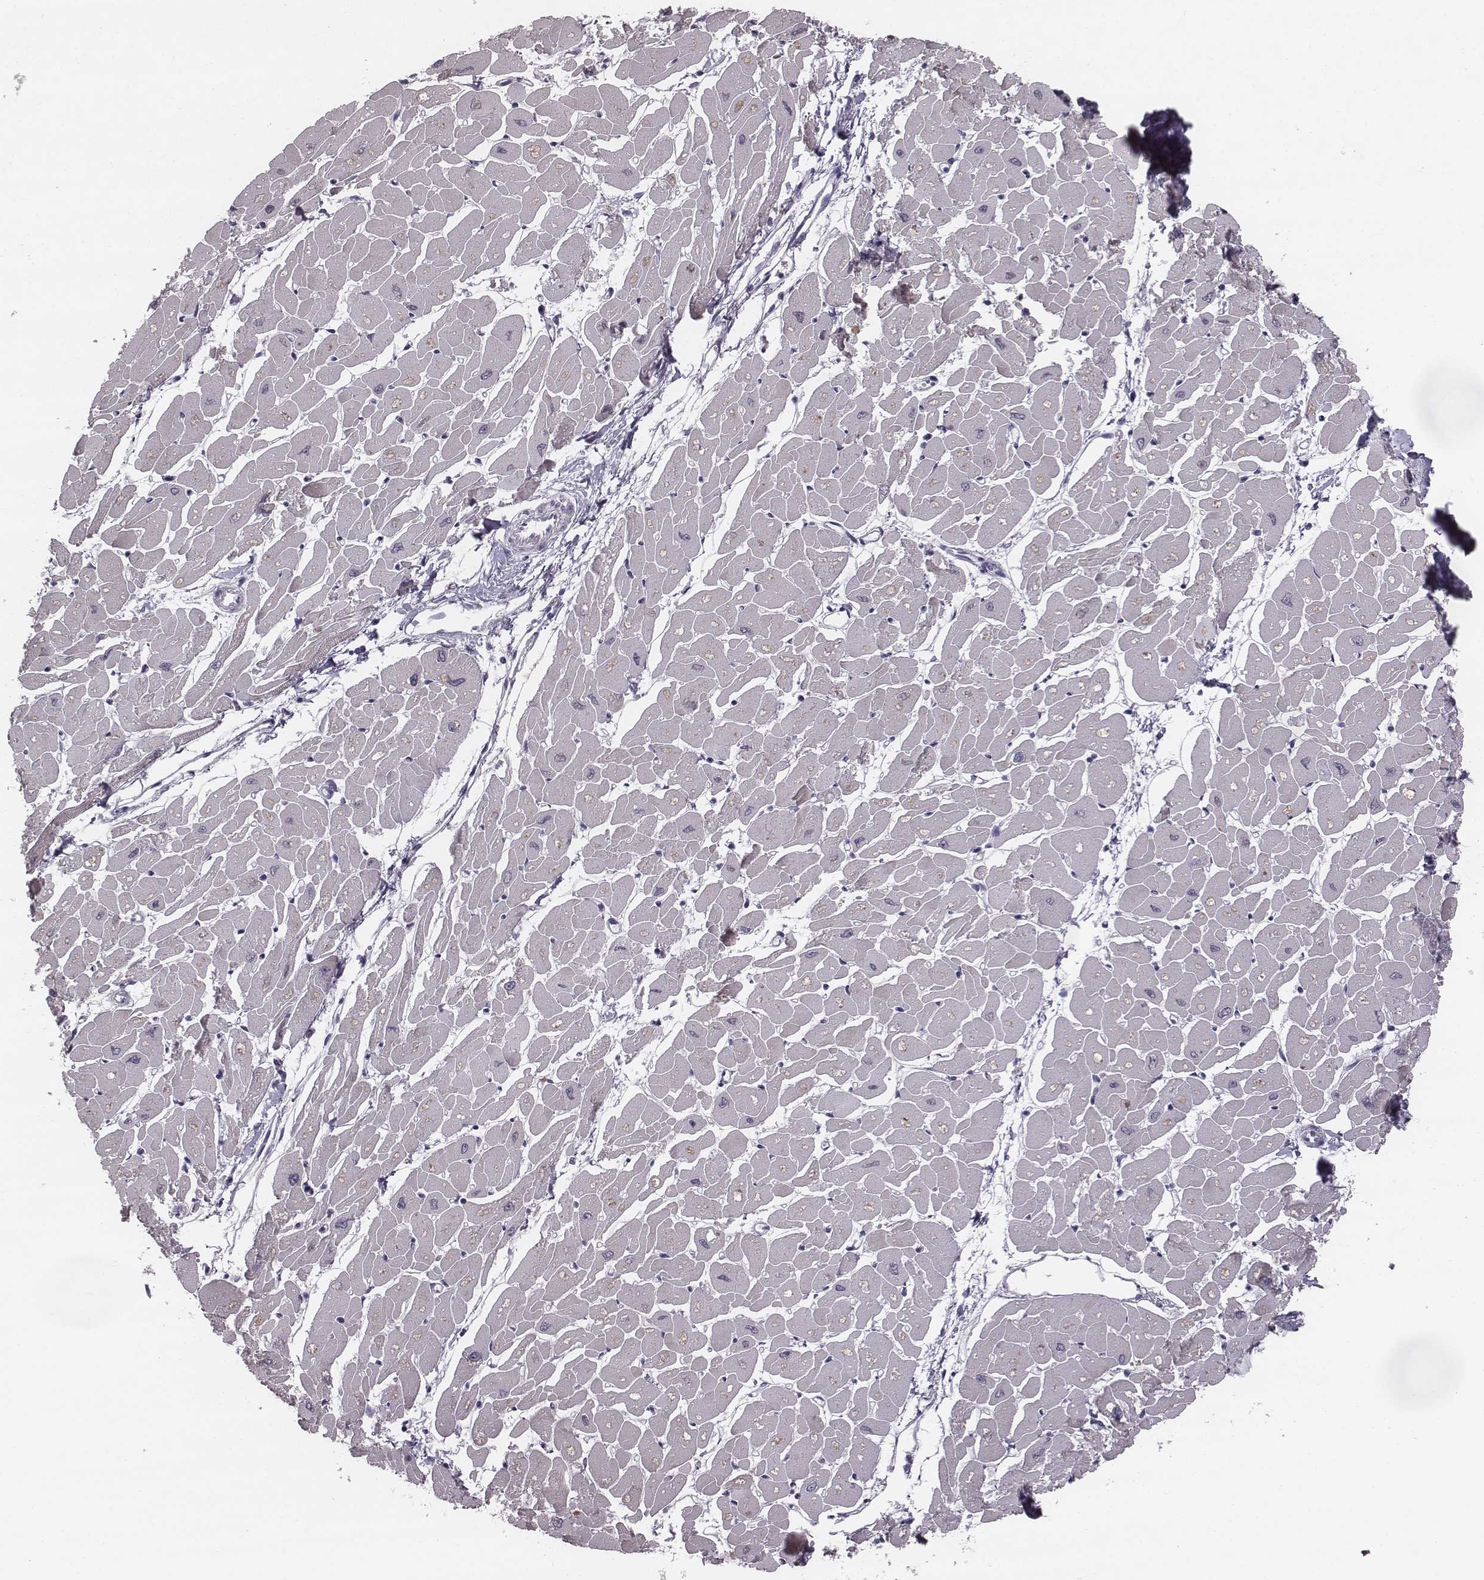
{"staining": {"intensity": "weak", "quantity": "25%-75%", "location": "cytoplasmic/membranous"}, "tissue": "heart muscle", "cell_type": "Cardiomyocytes", "image_type": "normal", "snomed": [{"axis": "morphology", "description": "Normal tissue, NOS"}, {"axis": "topography", "description": "Heart"}], "caption": "This photomicrograph reveals immunohistochemistry (IHC) staining of unremarkable human heart muscle, with low weak cytoplasmic/membranous expression in approximately 25%-75% of cardiomyocytes.", "gene": "ENSG00000284762", "patient": {"sex": "male", "age": 57}}